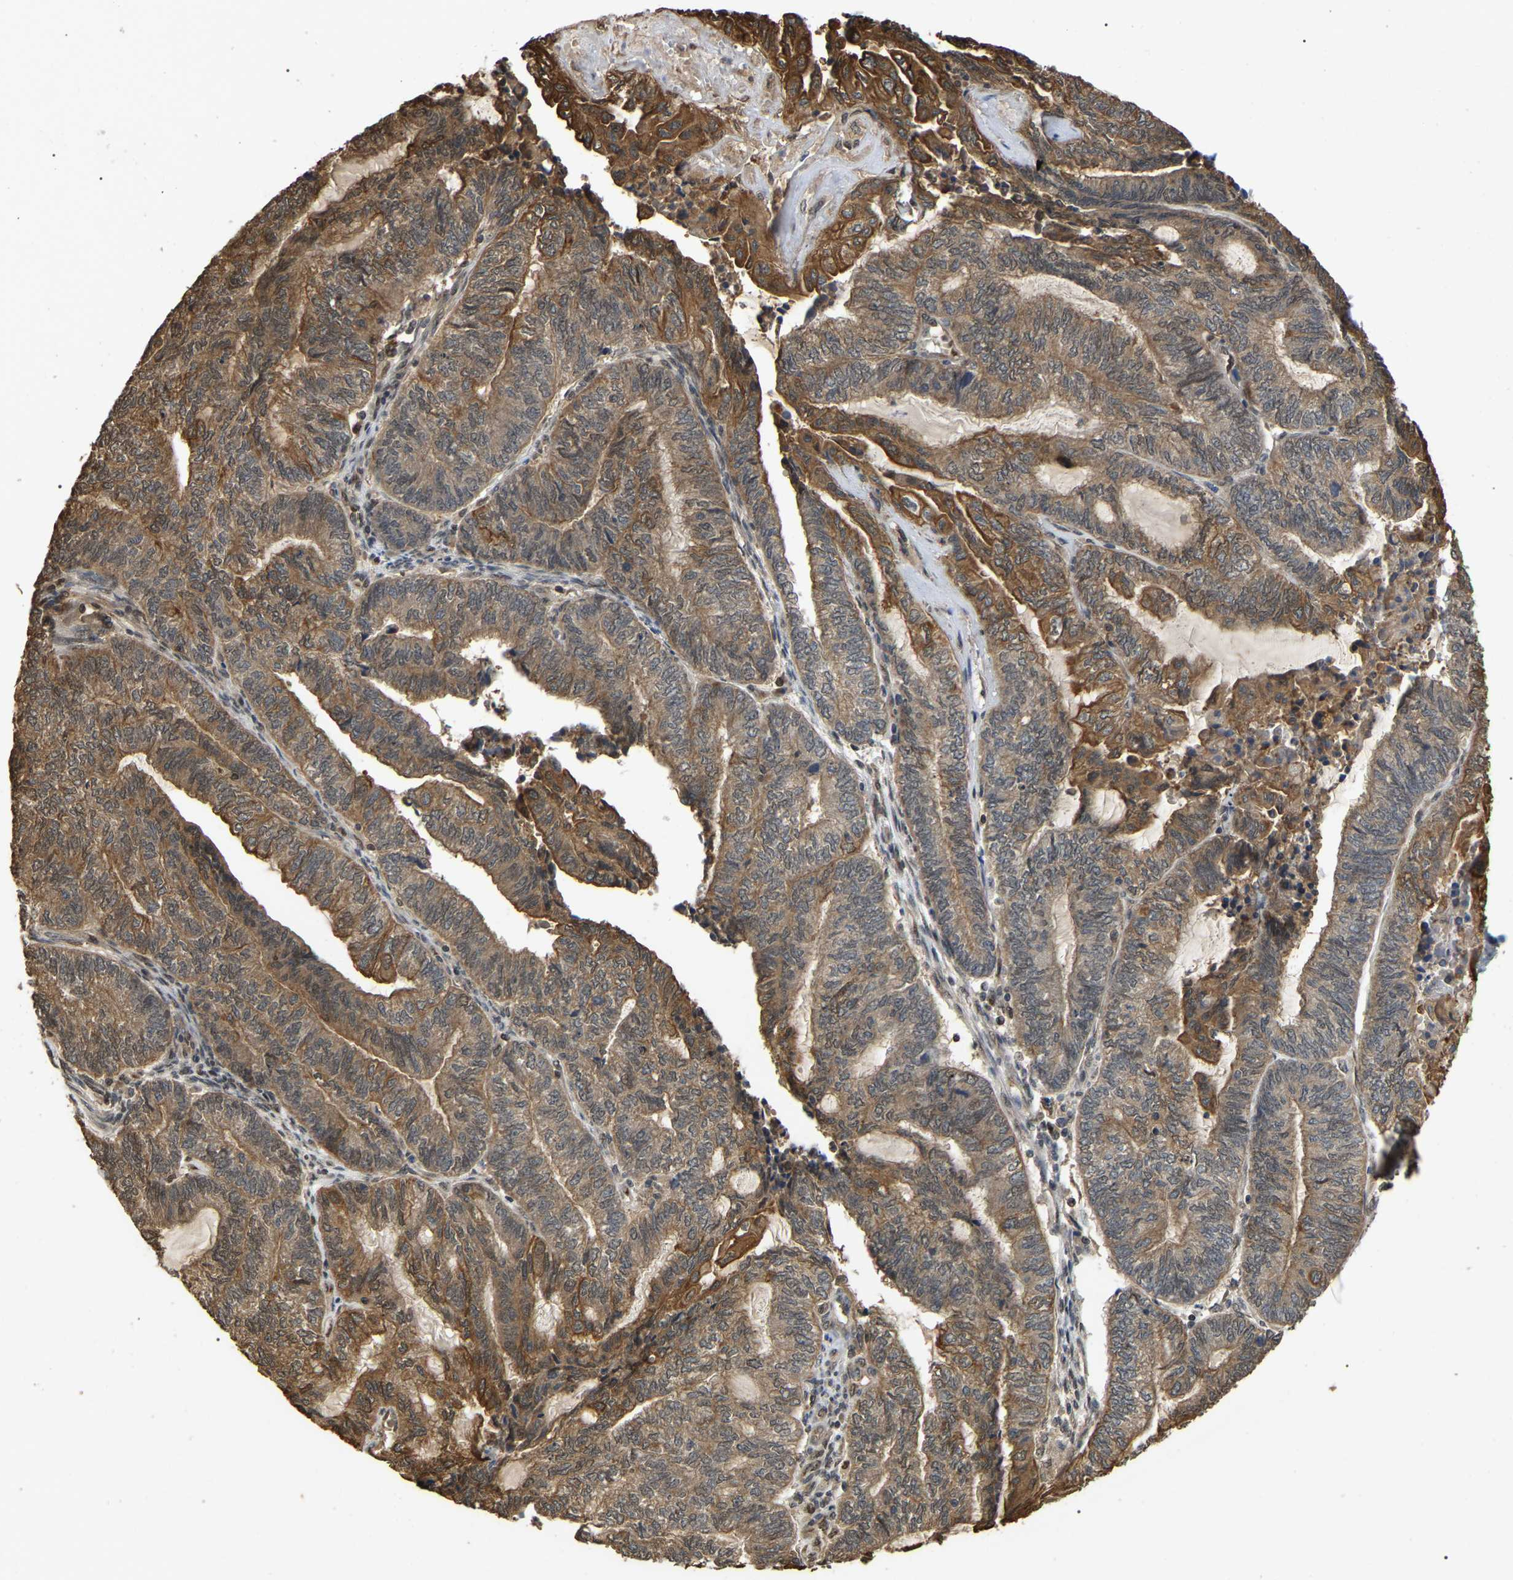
{"staining": {"intensity": "moderate", "quantity": "25%-75%", "location": "cytoplasmic/membranous"}, "tissue": "endometrial cancer", "cell_type": "Tumor cells", "image_type": "cancer", "snomed": [{"axis": "morphology", "description": "Adenocarcinoma, NOS"}, {"axis": "topography", "description": "Uterus"}, {"axis": "topography", "description": "Endometrium"}], "caption": "Tumor cells exhibit moderate cytoplasmic/membranous positivity in approximately 25%-75% of cells in endometrial cancer.", "gene": "FAM219A", "patient": {"sex": "female", "age": 70}}